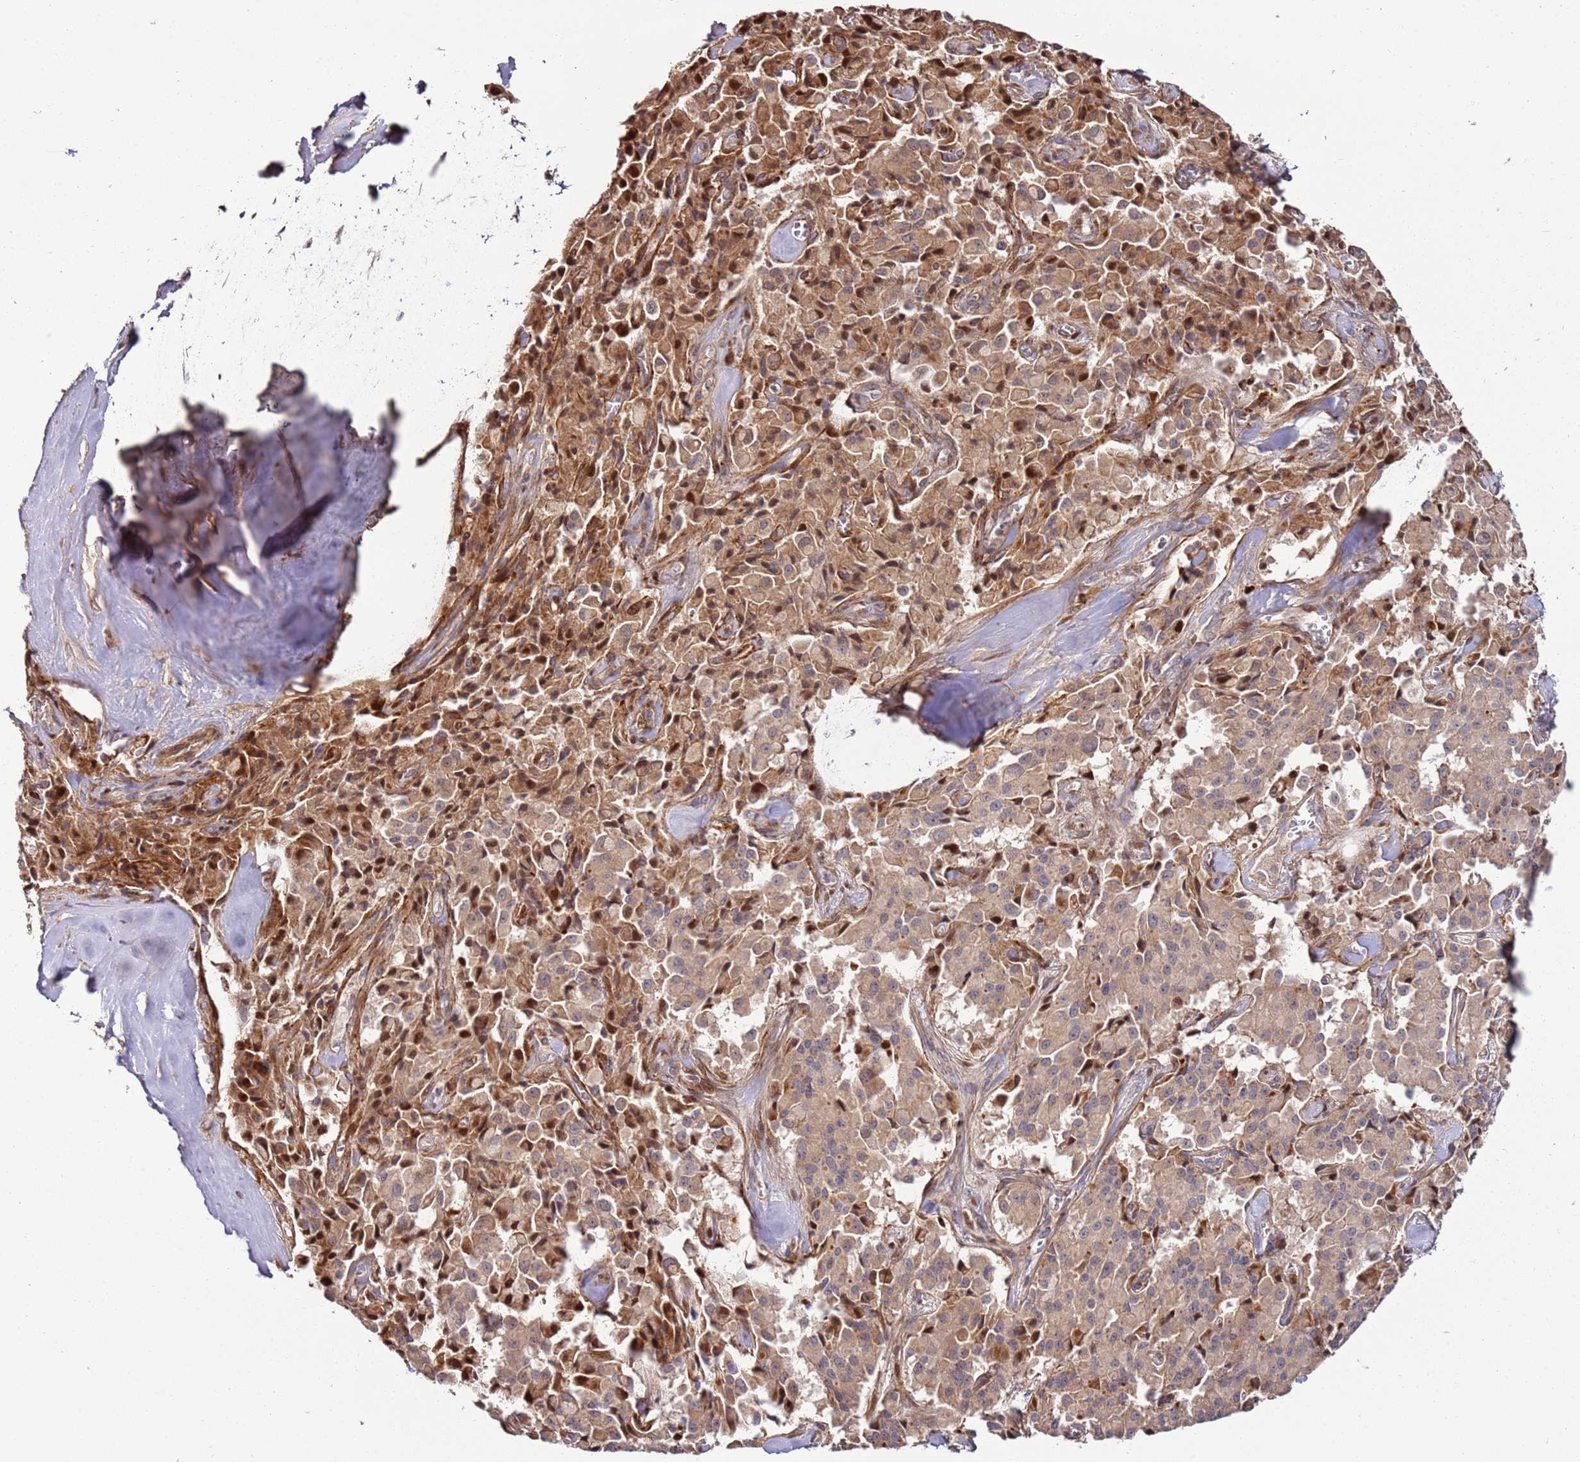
{"staining": {"intensity": "moderate", "quantity": ">75%", "location": "cytoplasmic/membranous,nuclear"}, "tissue": "pancreatic cancer", "cell_type": "Tumor cells", "image_type": "cancer", "snomed": [{"axis": "morphology", "description": "Adenocarcinoma, NOS"}, {"axis": "topography", "description": "Pancreas"}], "caption": "This is a histology image of immunohistochemistry (IHC) staining of adenocarcinoma (pancreatic), which shows moderate staining in the cytoplasmic/membranous and nuclear of tumor cells.", "gene": "RHBDL1", "patient": {"sex": "male", "age": 65}}